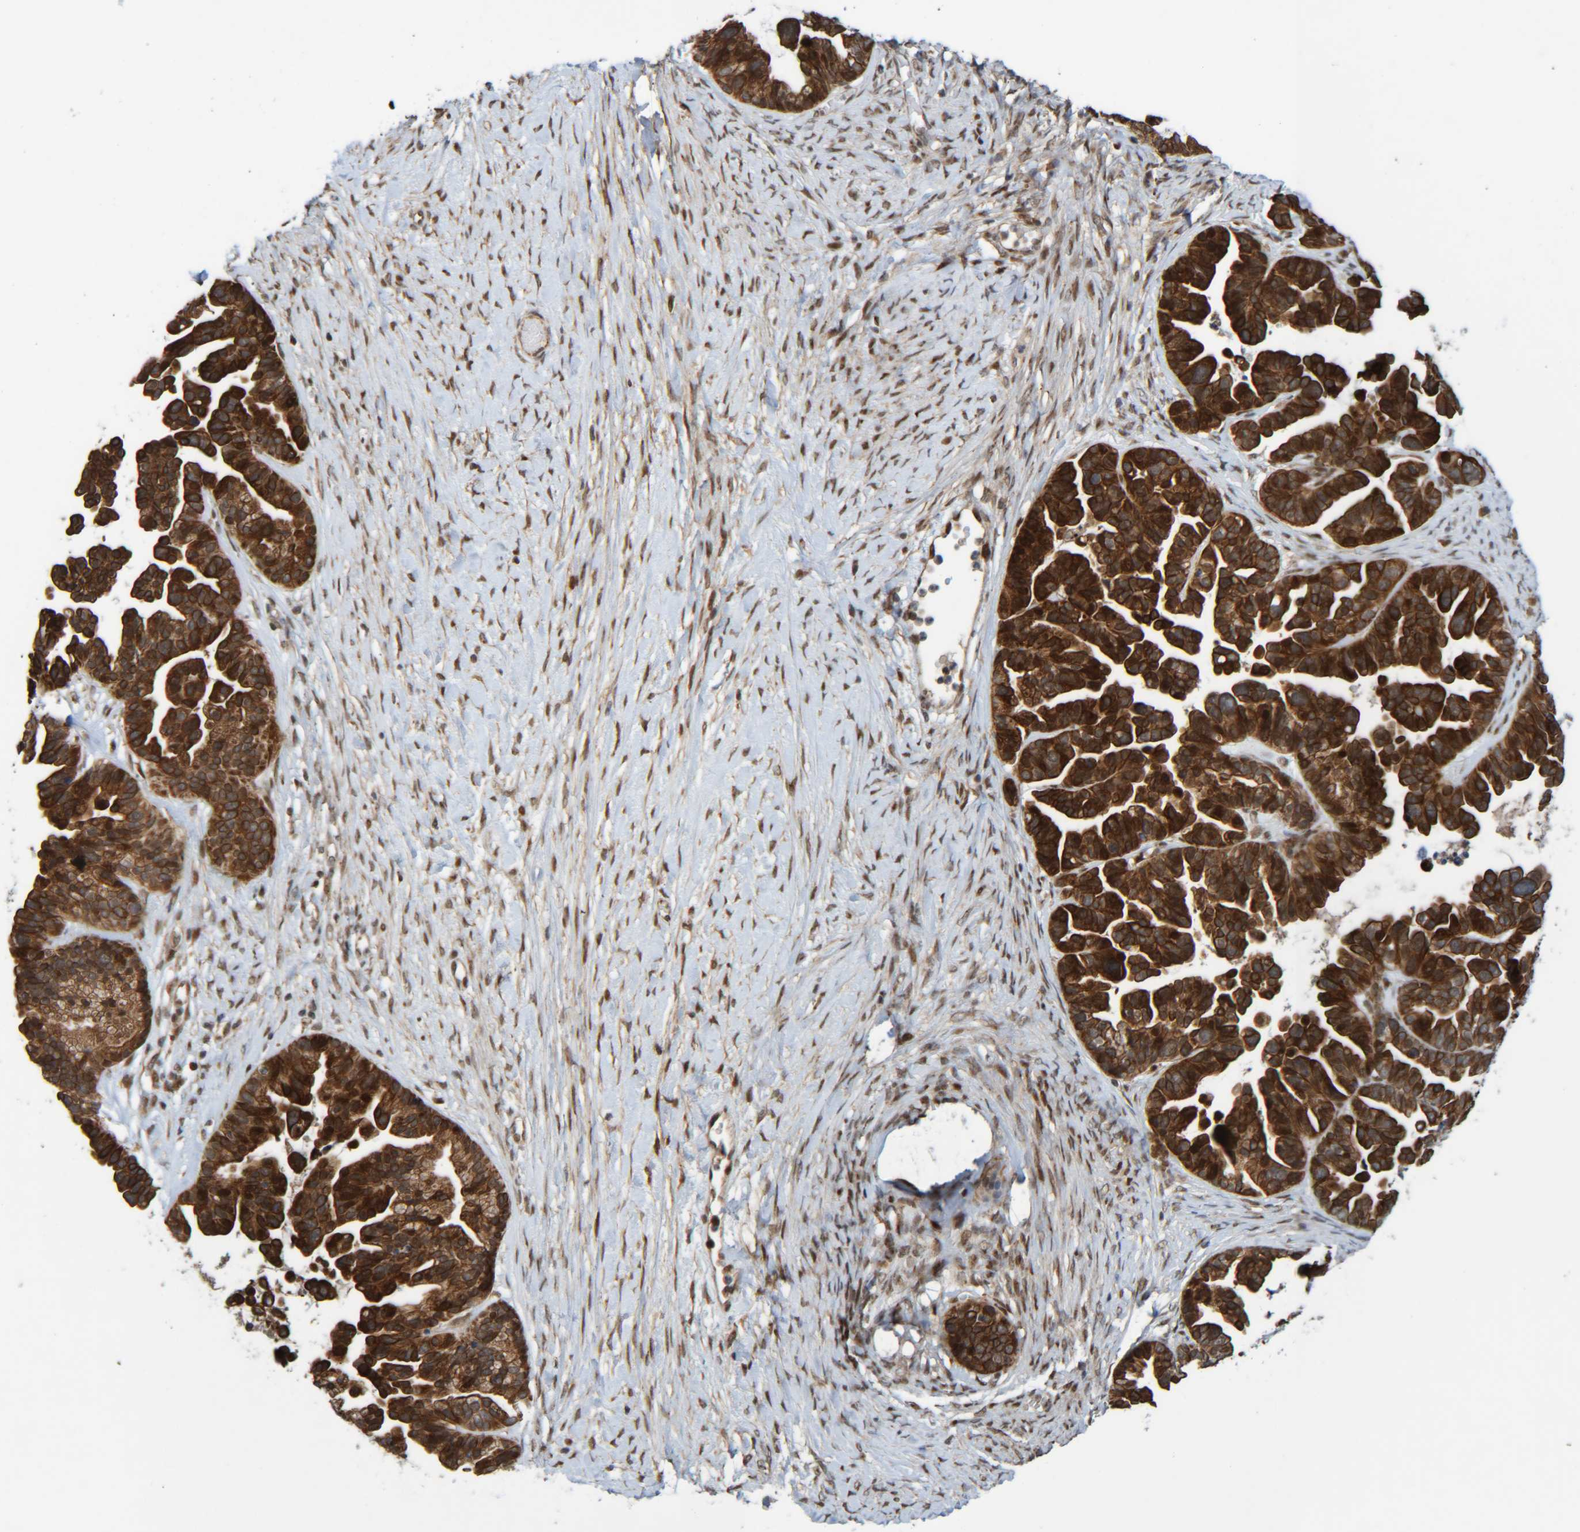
{"staining": {"intensity": "strong", "quantity": ">75%", "location": "cytoplasmic/membranous"}, "tissue": "ovarian cancer", "cell_type": "Tumor cells", "image_type": "cancer", "snomed": [{"axis": "morphology", "description": "Cystadenocarcinoma, serous, NOS"}, {"axis": "topography", "description": "Ovary"}], "caption": "Immunohistochemistry (IHC) (DAB (3,3'-diaminobenzidine)) staining of human serous cystadenocarcinoma (ovarian) shows strong cytoplasmic/membranous protein expression in about >75% of tumor cells.", "gene": "CCDC57", "patient": {"sex": "female", "age": 56}}